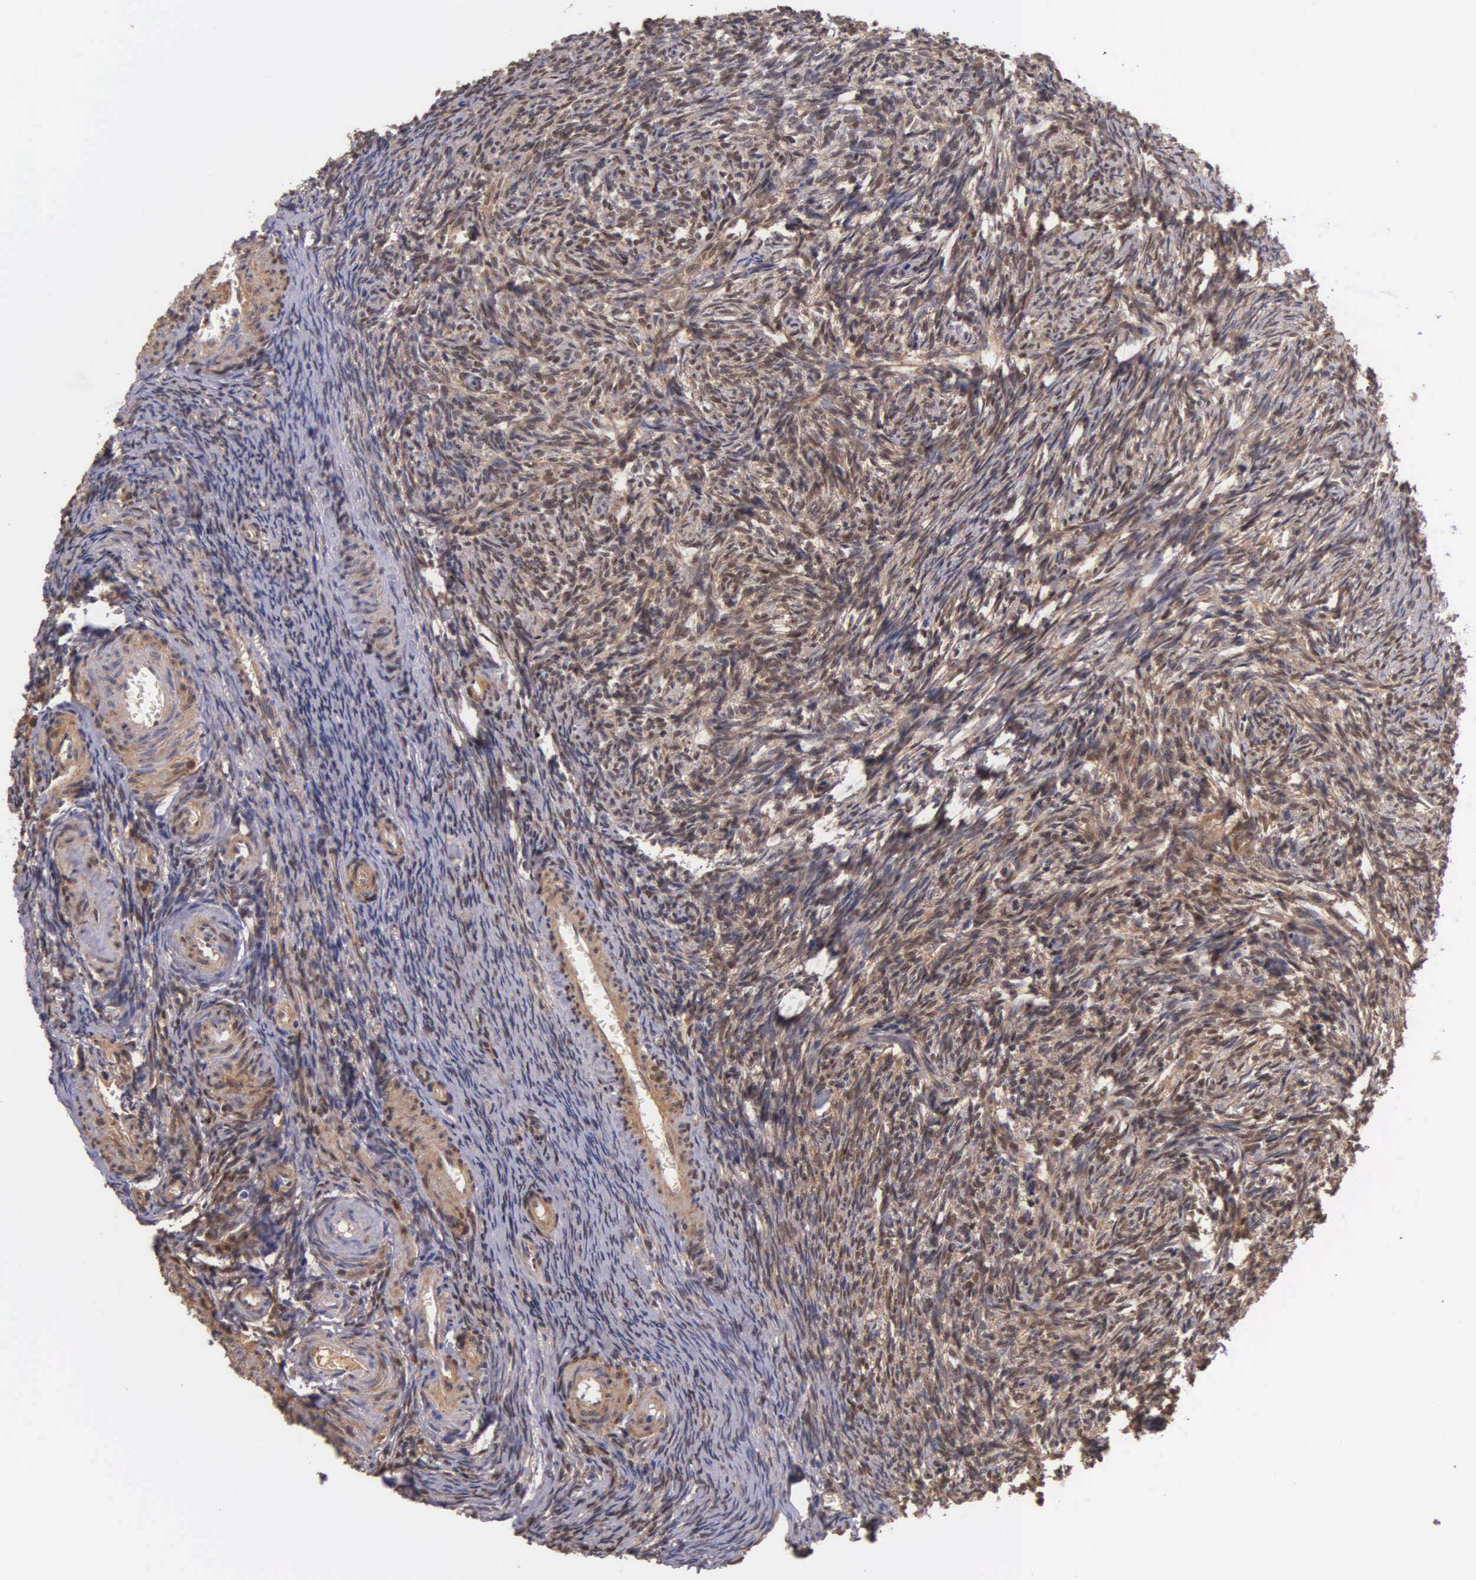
{"staining": {"intensity": "moderate", "quantity": "25%-75%", "location": "cytoplasmic/membranous"}, "tissue": "ovary", "cell_type": "Ovarian stroma cells", "image_type": "normal", "snomed": [{"axis": "morphology", "description": "Normal tissue, NOS"}, {"axis": "topography", "description": "Ovary"}], "caption": "DAB immunohistochemical staining of unremarkable ovary demonstrates moderate cytoplasmic/membranous protein expression in about 25%-75% of ovarian stroma cells. (Brightfield microscopy of DAB IHC at high magnification).", "gene": "GSTT2B", "patient": {"sex": "female", "age": 54}}